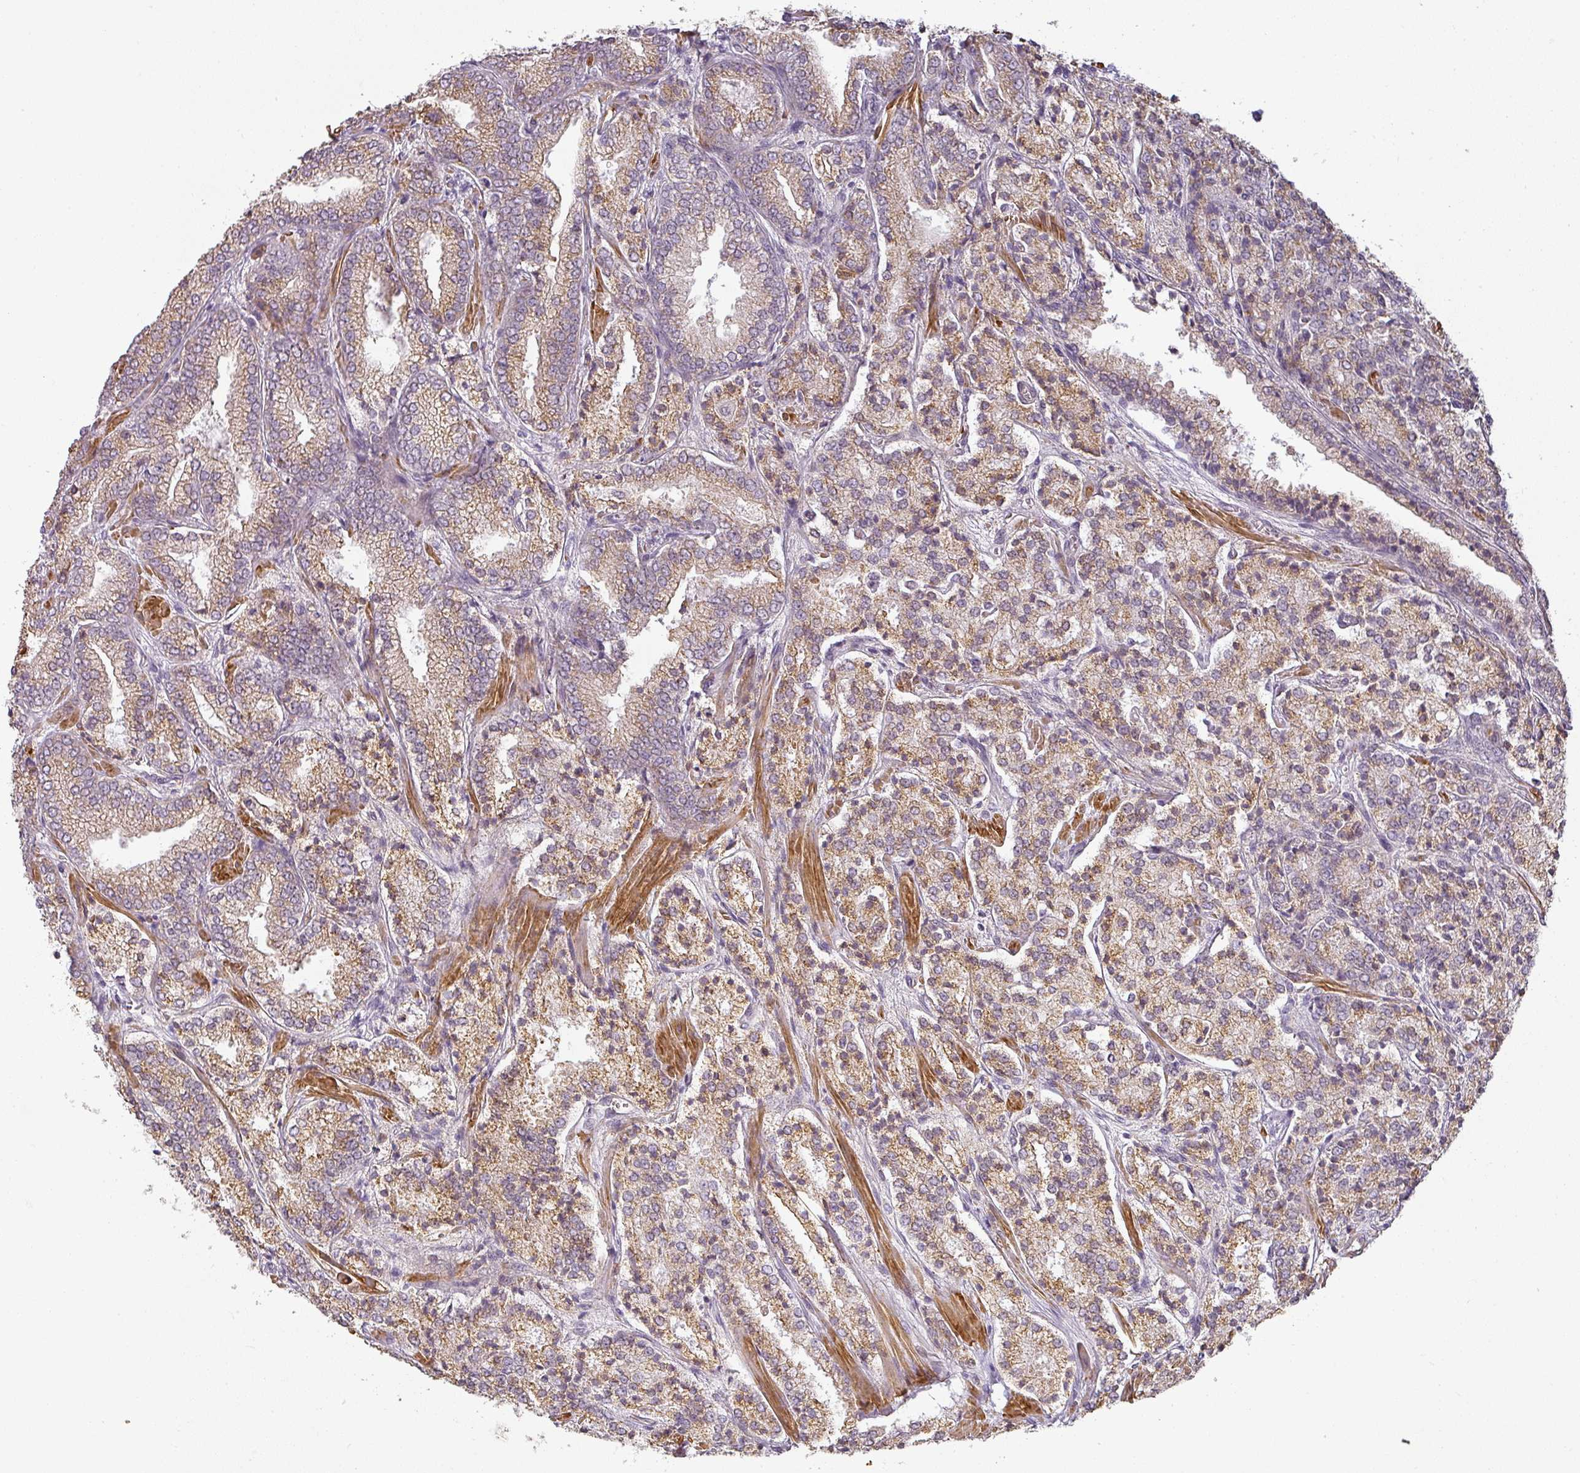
{"staining": {"intensity": "moderate", "quantity": "25%-75%", "location": "cytoplasmic/membranous"}, "tissue": "prostate cancer", "cell_type": "Tumor cells", "image_type": "cancer", "snomed": [{"axis": "morphology", "description": "Adenocarcinoma, High grade"}, {"axis": "topography", "description": "Prostate"}], "caption": "Immunohistochemical staining of prostate adenocarcinoma (high-grade) reveals medium levels of moderate cytoplasmic/membranous expression in approximately 25%-75% of tumor cells.", "gene": "CCDC144A", "patient": {"sex": "male", "age": 63}}